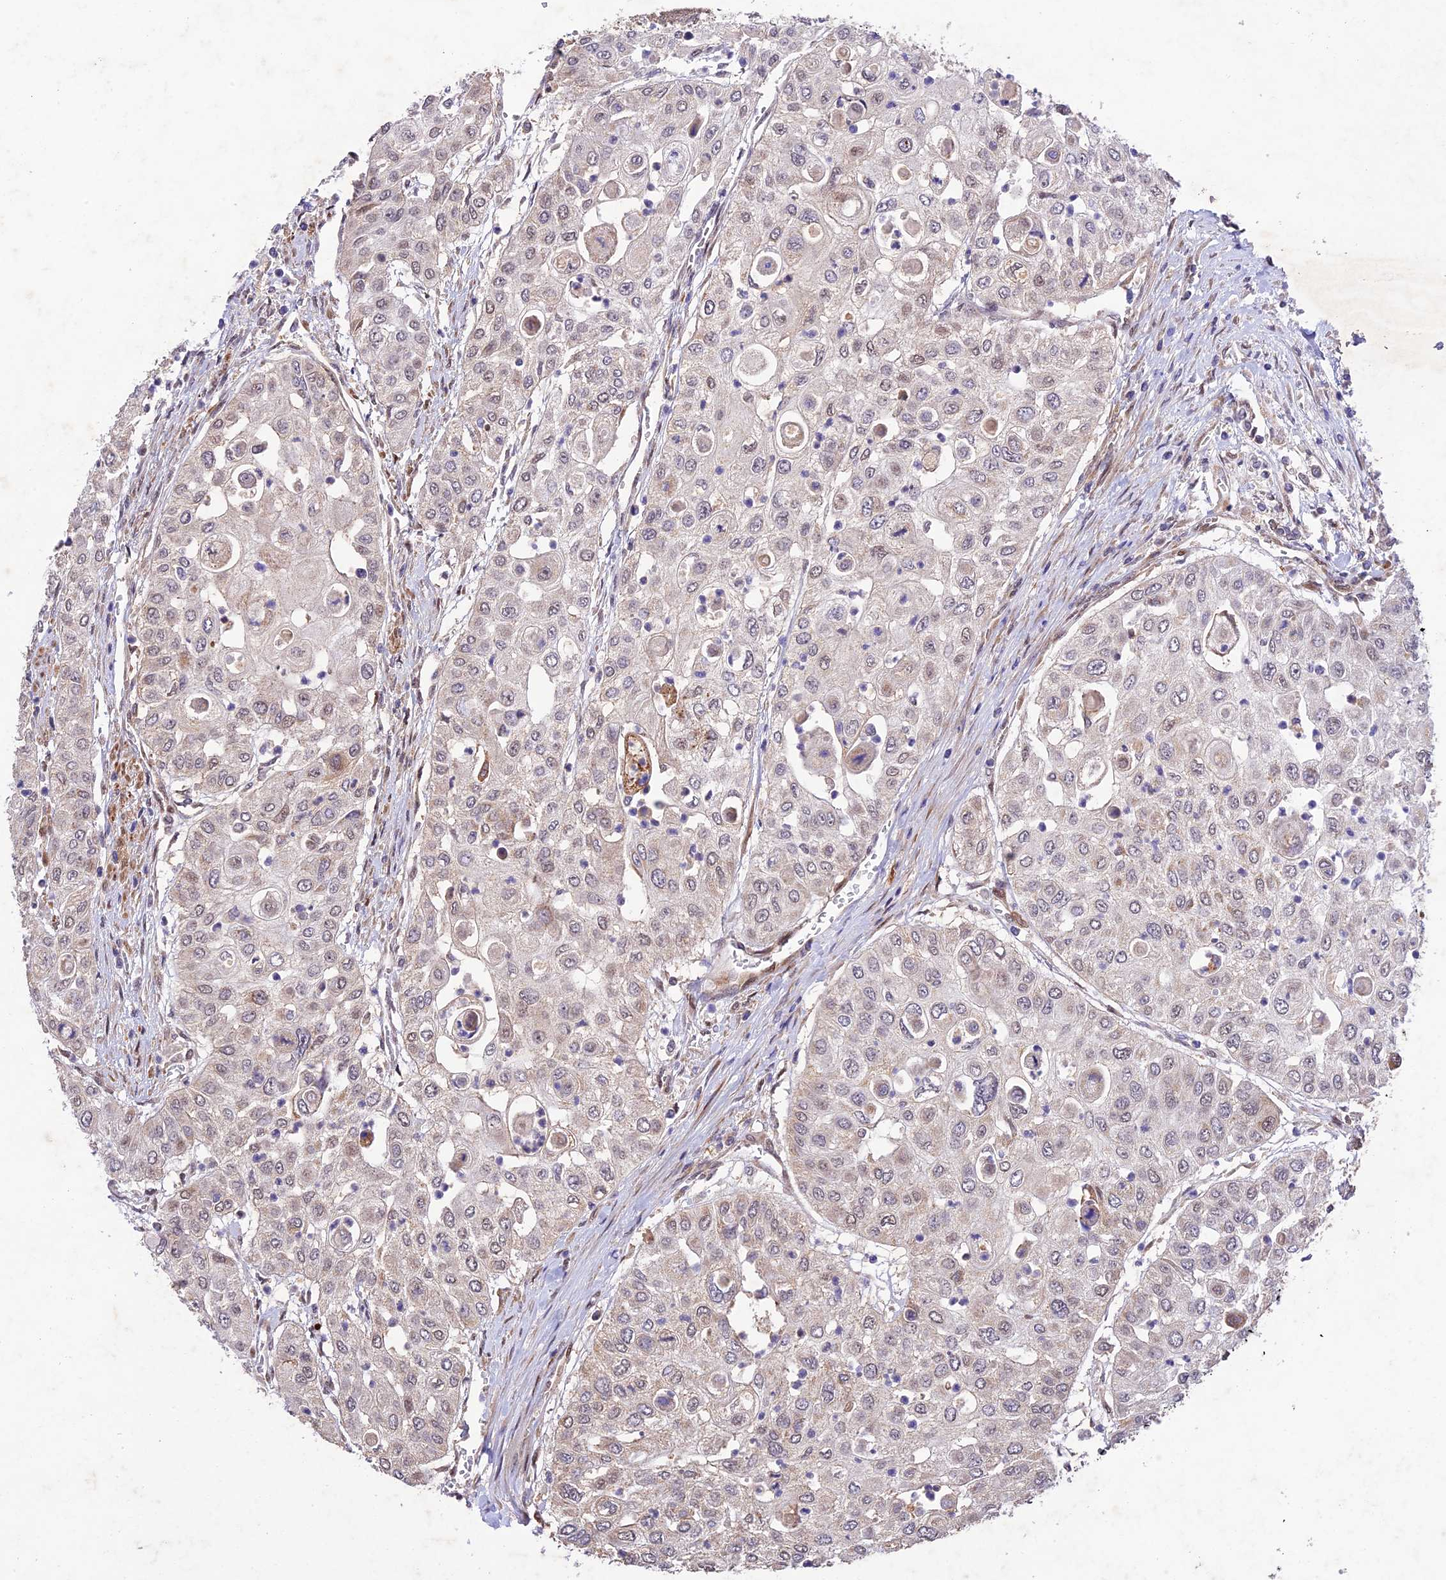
{"staining": {"intensity": "weak", "quantity": "25%-75%", "location": "nuclear"}, "tissue": "urothelial cancer", "cell_type": "Tumor cells", "image_type": "cancer", "snomed": [{"axis": "morphology", "description": "Urothelial carcinoma, High grade"}, {"axis": "topography", "description": "Urinary bladder"}], "caption": "Immunohistochemistry histopathology image of neoplastic tissue: human urothelial cancer stained using immunohistochemistry shows low levels of weak protein expression localized specifically in the nuclear of tumor cells, appearing as a nuclear brown color.", "gene": "WDR55", "patient": {"sex": "female", "age": 79}}